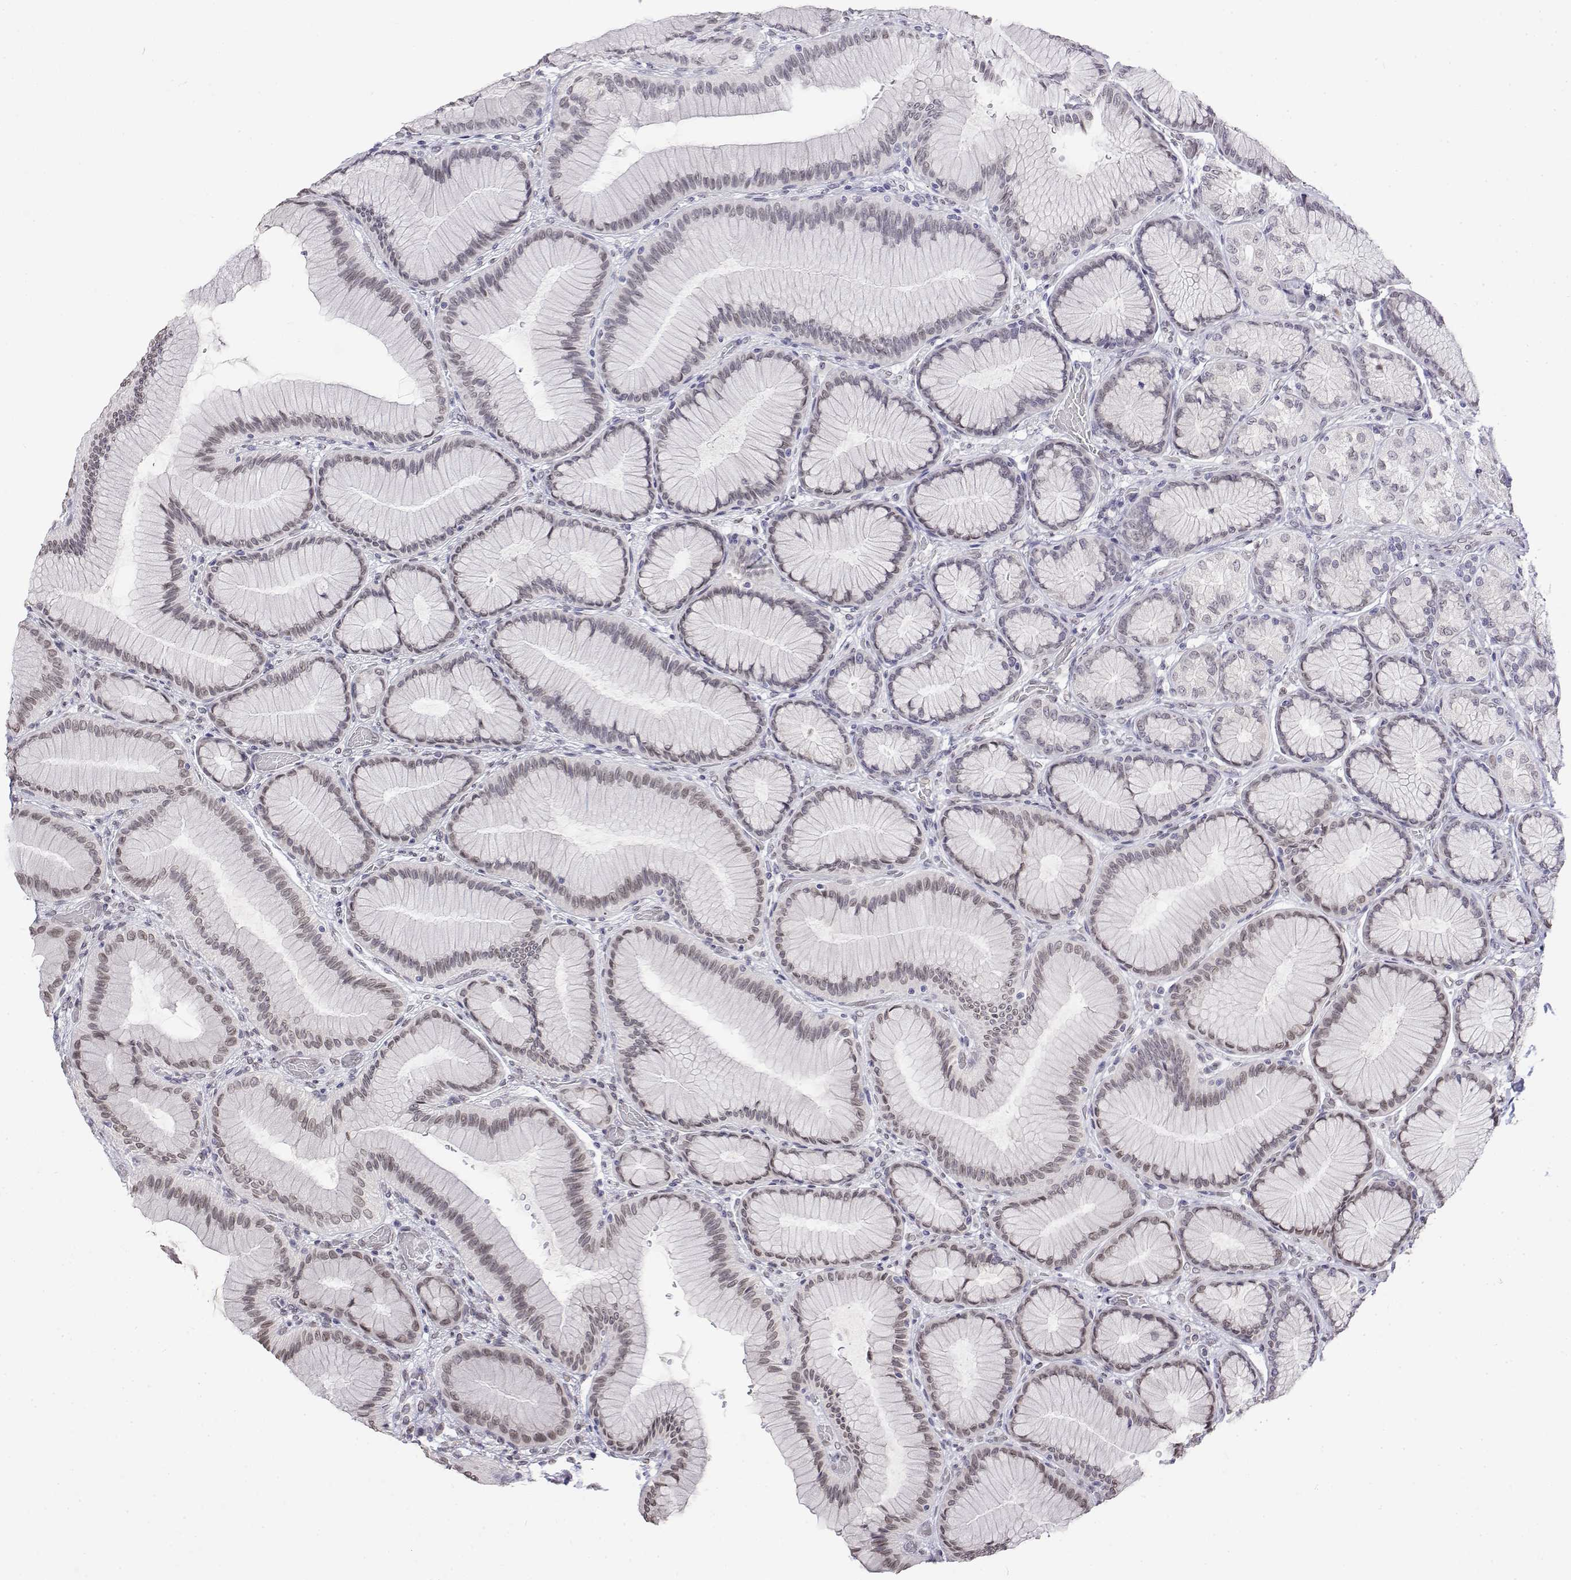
{"staining": {"intensity": "weak", "quantity": "25%-75%", "location": "nuclear"}, "tissue": "stomach", "cell_type": "Glandular cells", "image_type": "normal", "snomed": [{"axis": "morphology", "description": "Normal tissue, NOS"}, {"axis": "morphology", "description": "Adenocarcinoma, NOS"}, {"axis": "morphology", "description": "Adenocarcinoma, High grade"}, {"axis": "topography", "description": "Stomach, upper"}, {"axis": "topography", "description": "Stomach"}], "caption": "This micrograph reveals IHC staining of normal stomach, with low weak nuclear expression in about 25%-75% of glandular cells.", "gene": "ZNF532", "patient": {"sex": "female", "age": 65}}